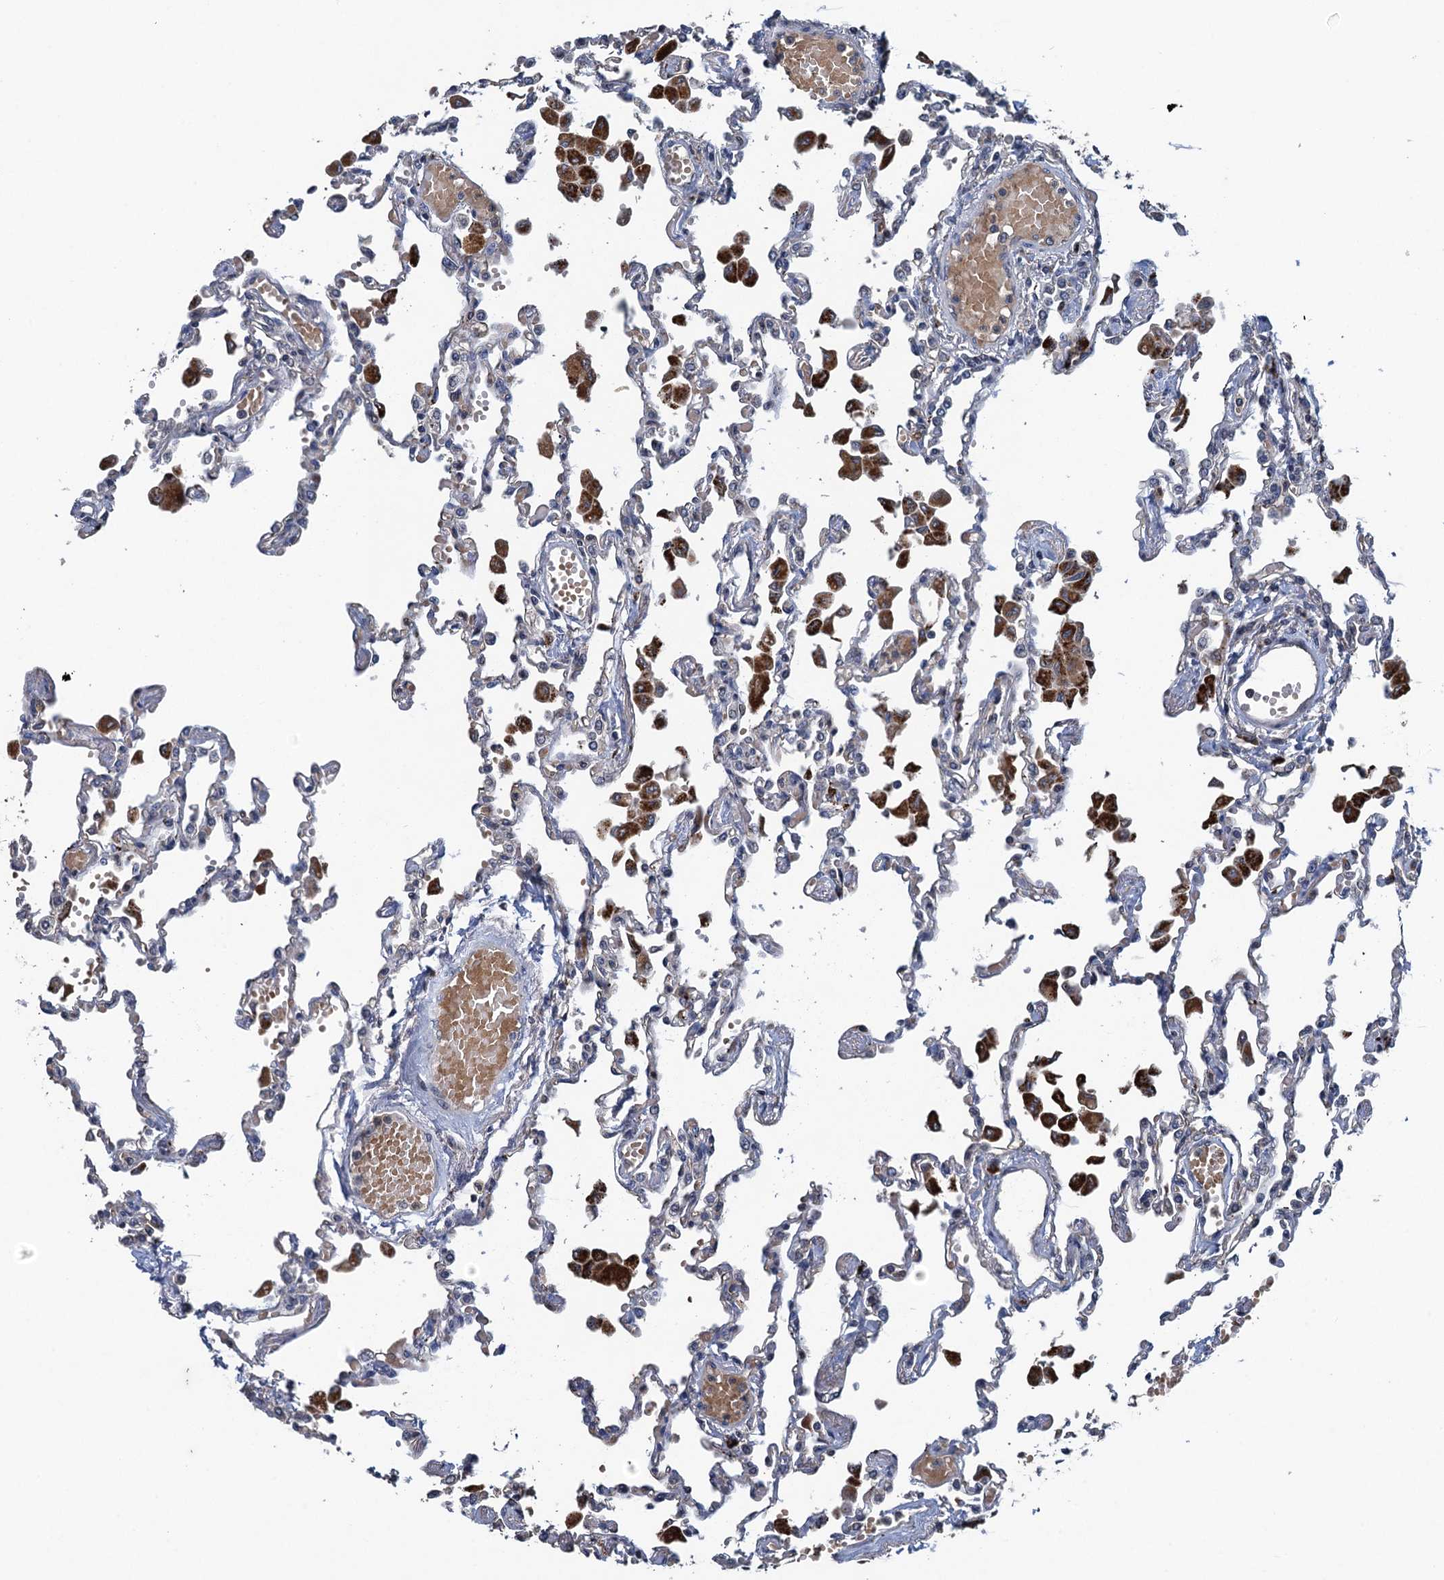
{"staining": {"intensity": "negative", "quantity": "none", "location": "none"}, "tissue": "lung", "cell_type": "Alveolar cells", "image_type": "normal", "snomed": [{"axis": "morphology", "description": "Normal tissue, NOS"}, {"axis": "topography", "description": "Bronchus"}, {"axis": "topography", "description": "Lung"}], "caption": "Immunohistochemistry (IHC) of normal human lung reveals no expression in alveolar cells. (DAB (3,3'-diaminobenzidine) immunohistochemistry (IHC) with hematoxylin counter stain).", "gene": "KBTBD8", "patient": {"sex": "female", "age": 49}}